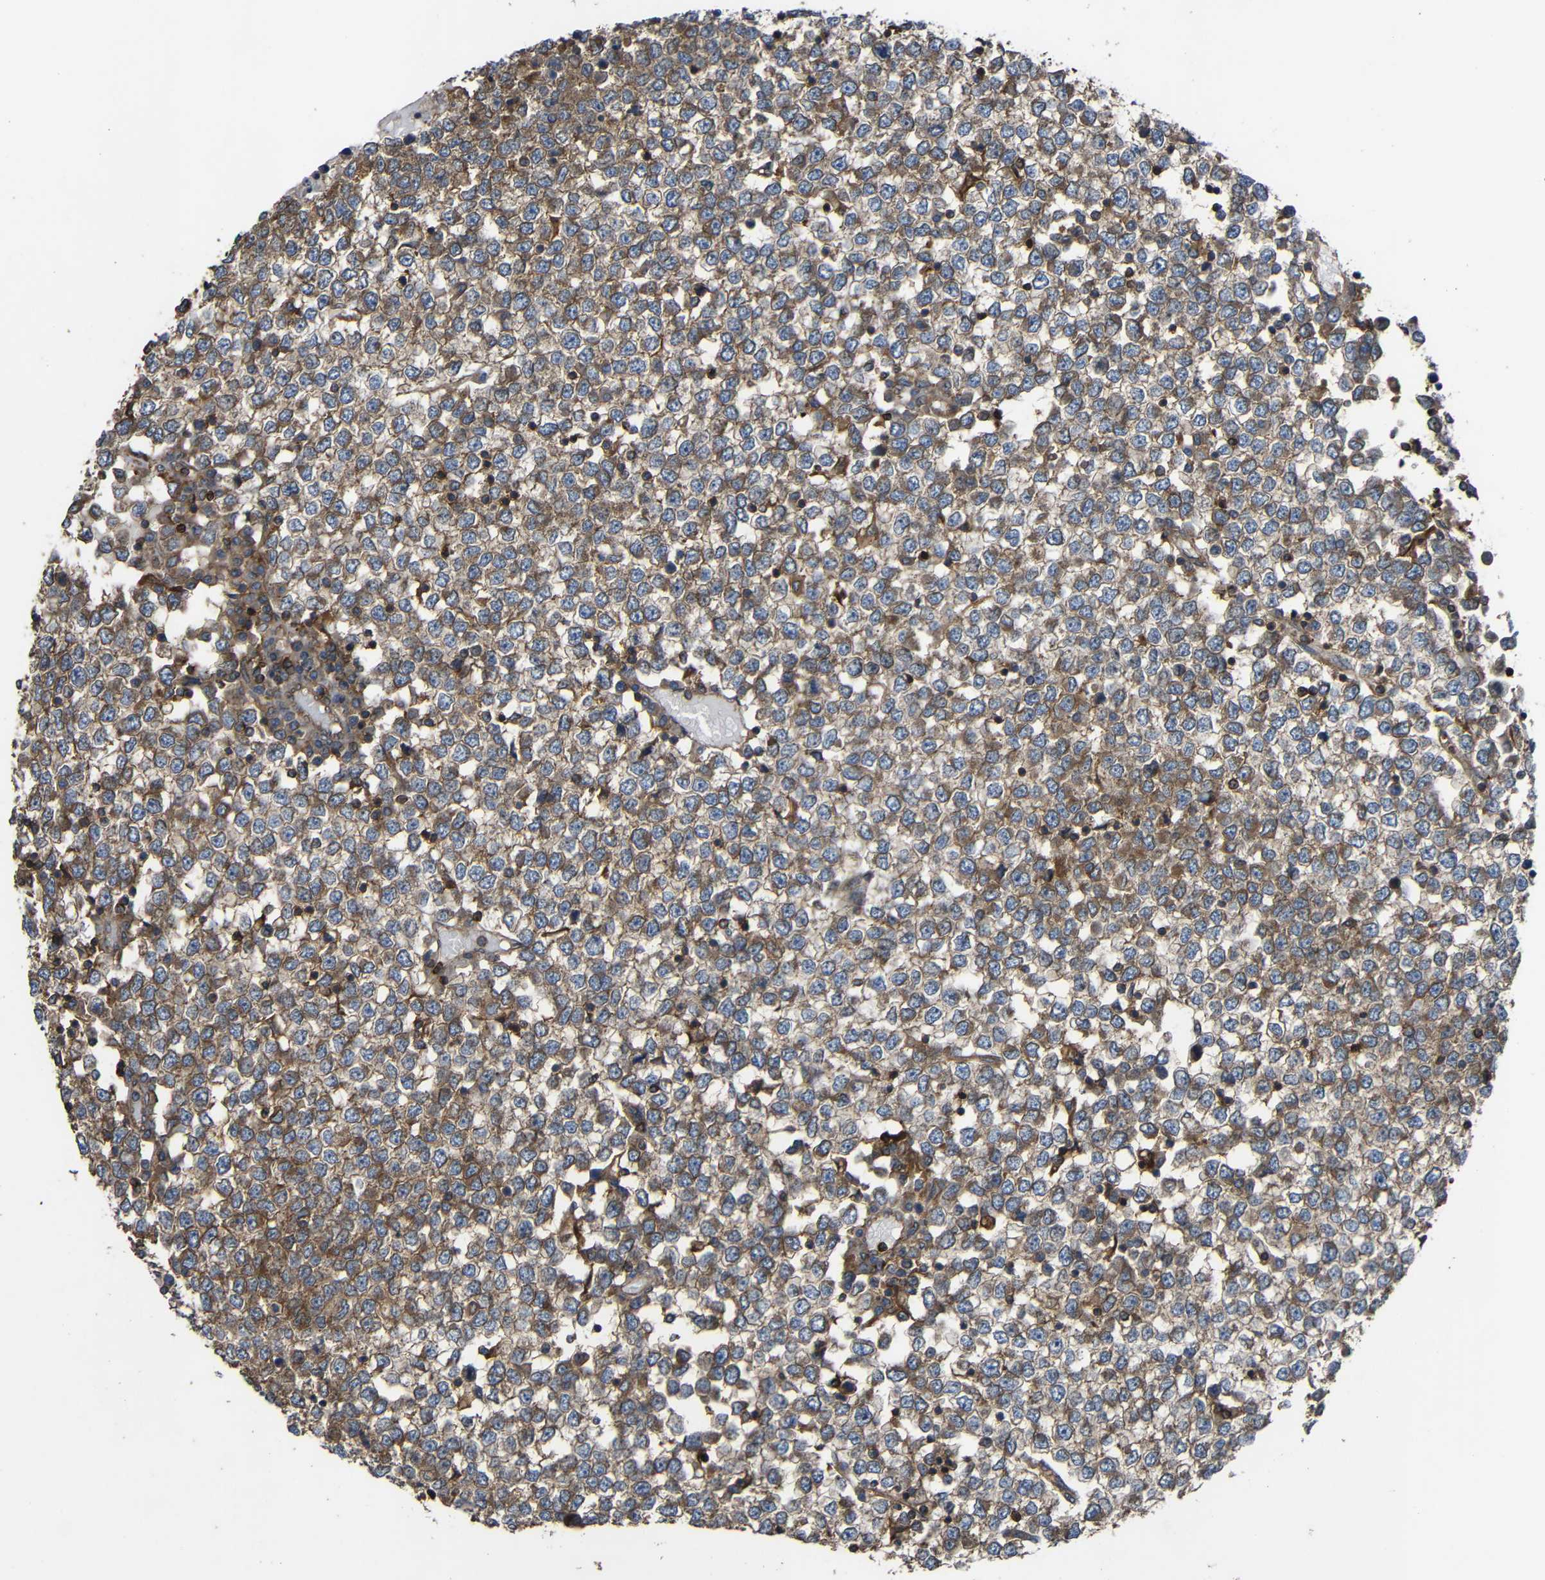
{"staining": {"intensity": "moderate", "quantity": ">75%", "location": "cytoplasmic/membranous"}, "tissue": "testis cancer", "cell_type": "Tumor cells", "image_type": "cancer", "snomed": [{"axis": "morphology", "description": "Seminoma, NOS"}, {"axis": "topography", "description": "Testis"}], "caption": "DAB (3,3'-diaminobenzidine) immunohistochemical staining of human seminoma (testis) demonstrates moderate cytoplasmic/membranous protein expression in approximately >75% of tumor cells.", "gene": "TREM2", "patient": {"sex": "male", "age": 65}}